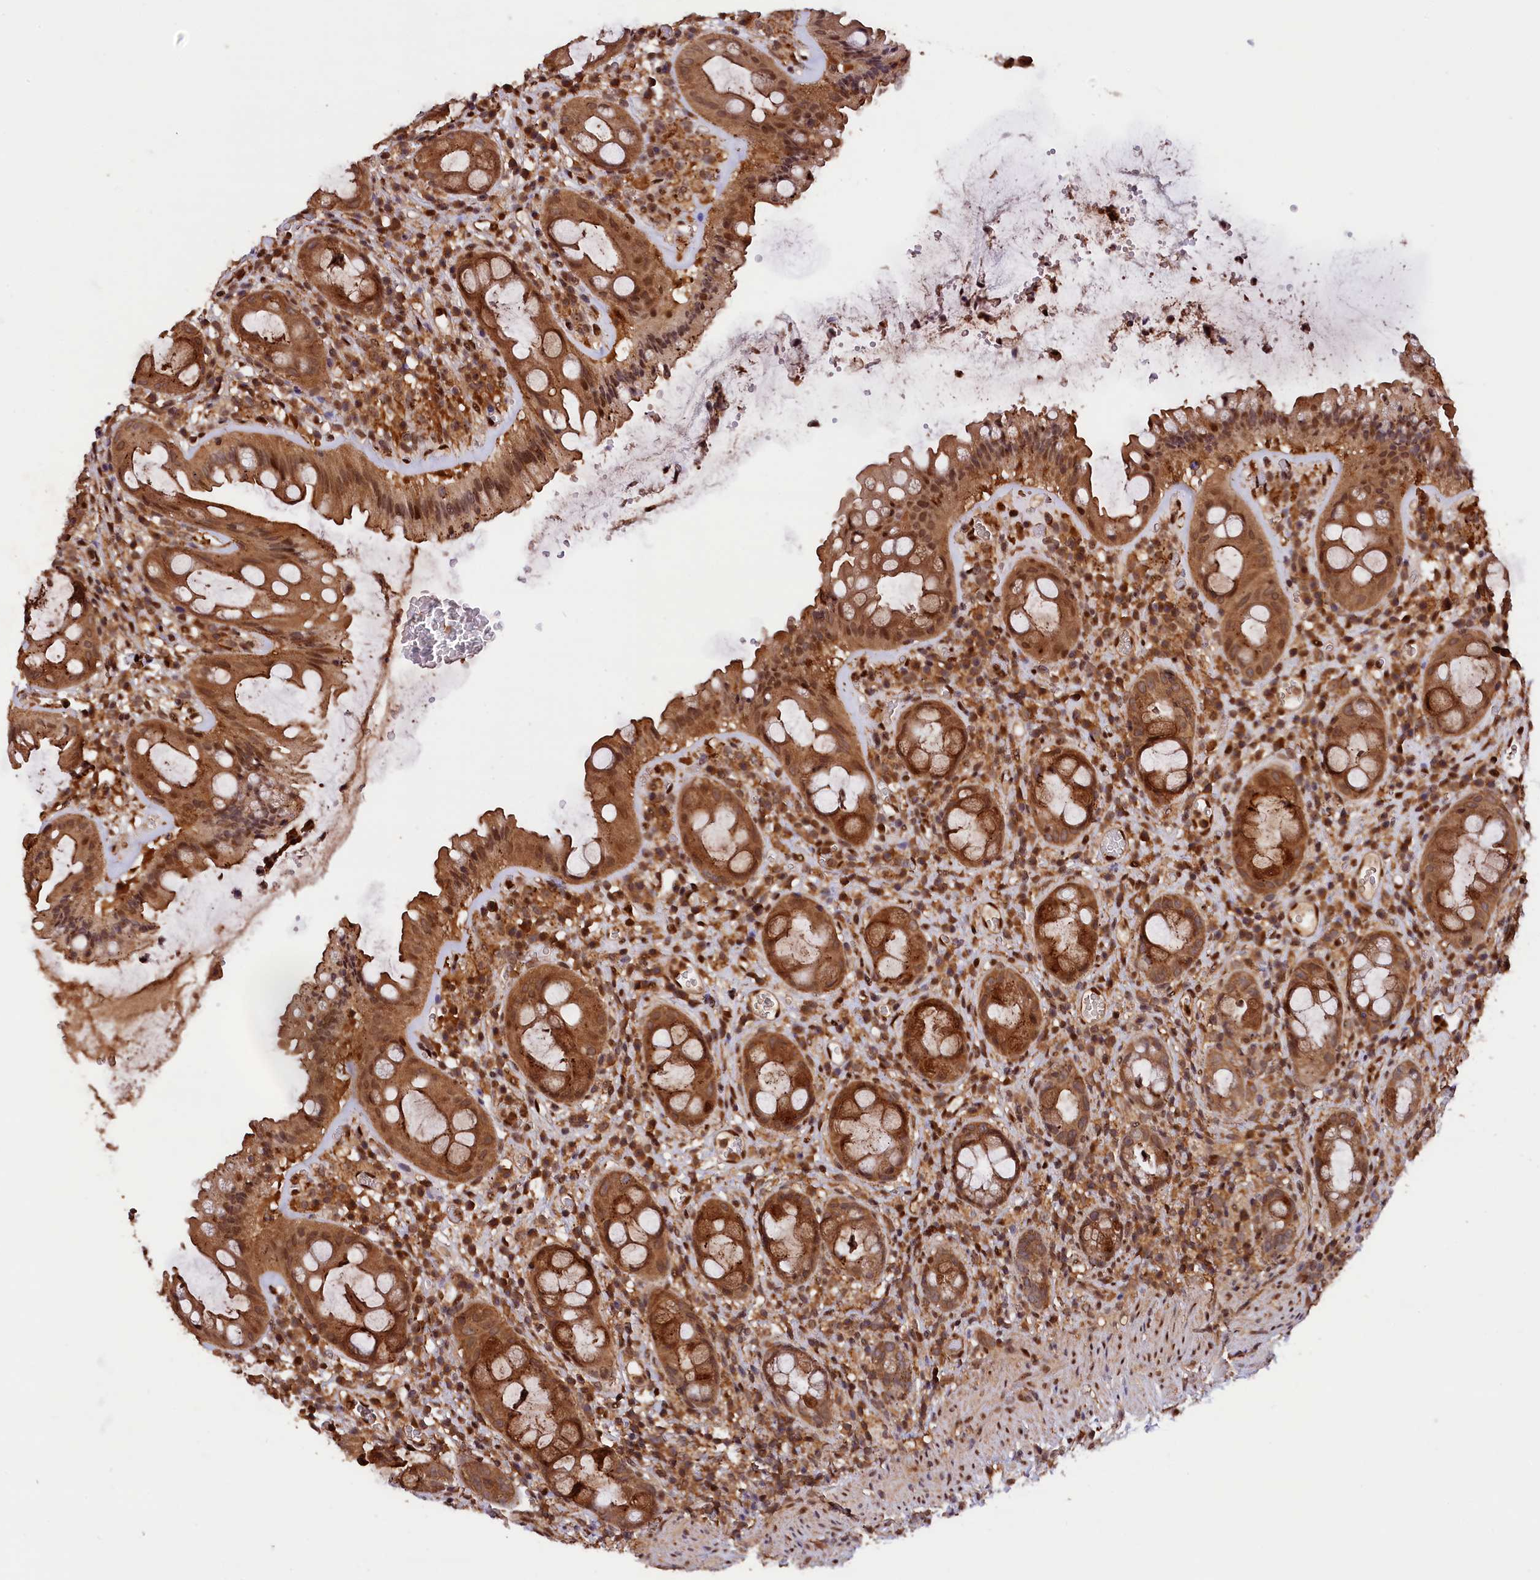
{"staining": {"intensity": "strong", "quantity": ">75%", "location": "cytoplasmic/membranous"}, "tissue": "rectum", "cell_type": "Glandular cells", "image_type": "normal", "snomed": [{"axis": "morphology", "description": "Normal tissue, NOS"}, {"axis": "topography", "description": "Rectum"}], "caption": "IHC histopathology image of benign human rectum stained for a protein (brown), which exhibits high levels of strong cytoplasmic/membranous positivity in approximately >75% of glandular cells.", "gene": "IST1", "patient": {"sex": "female", "age": 57}}